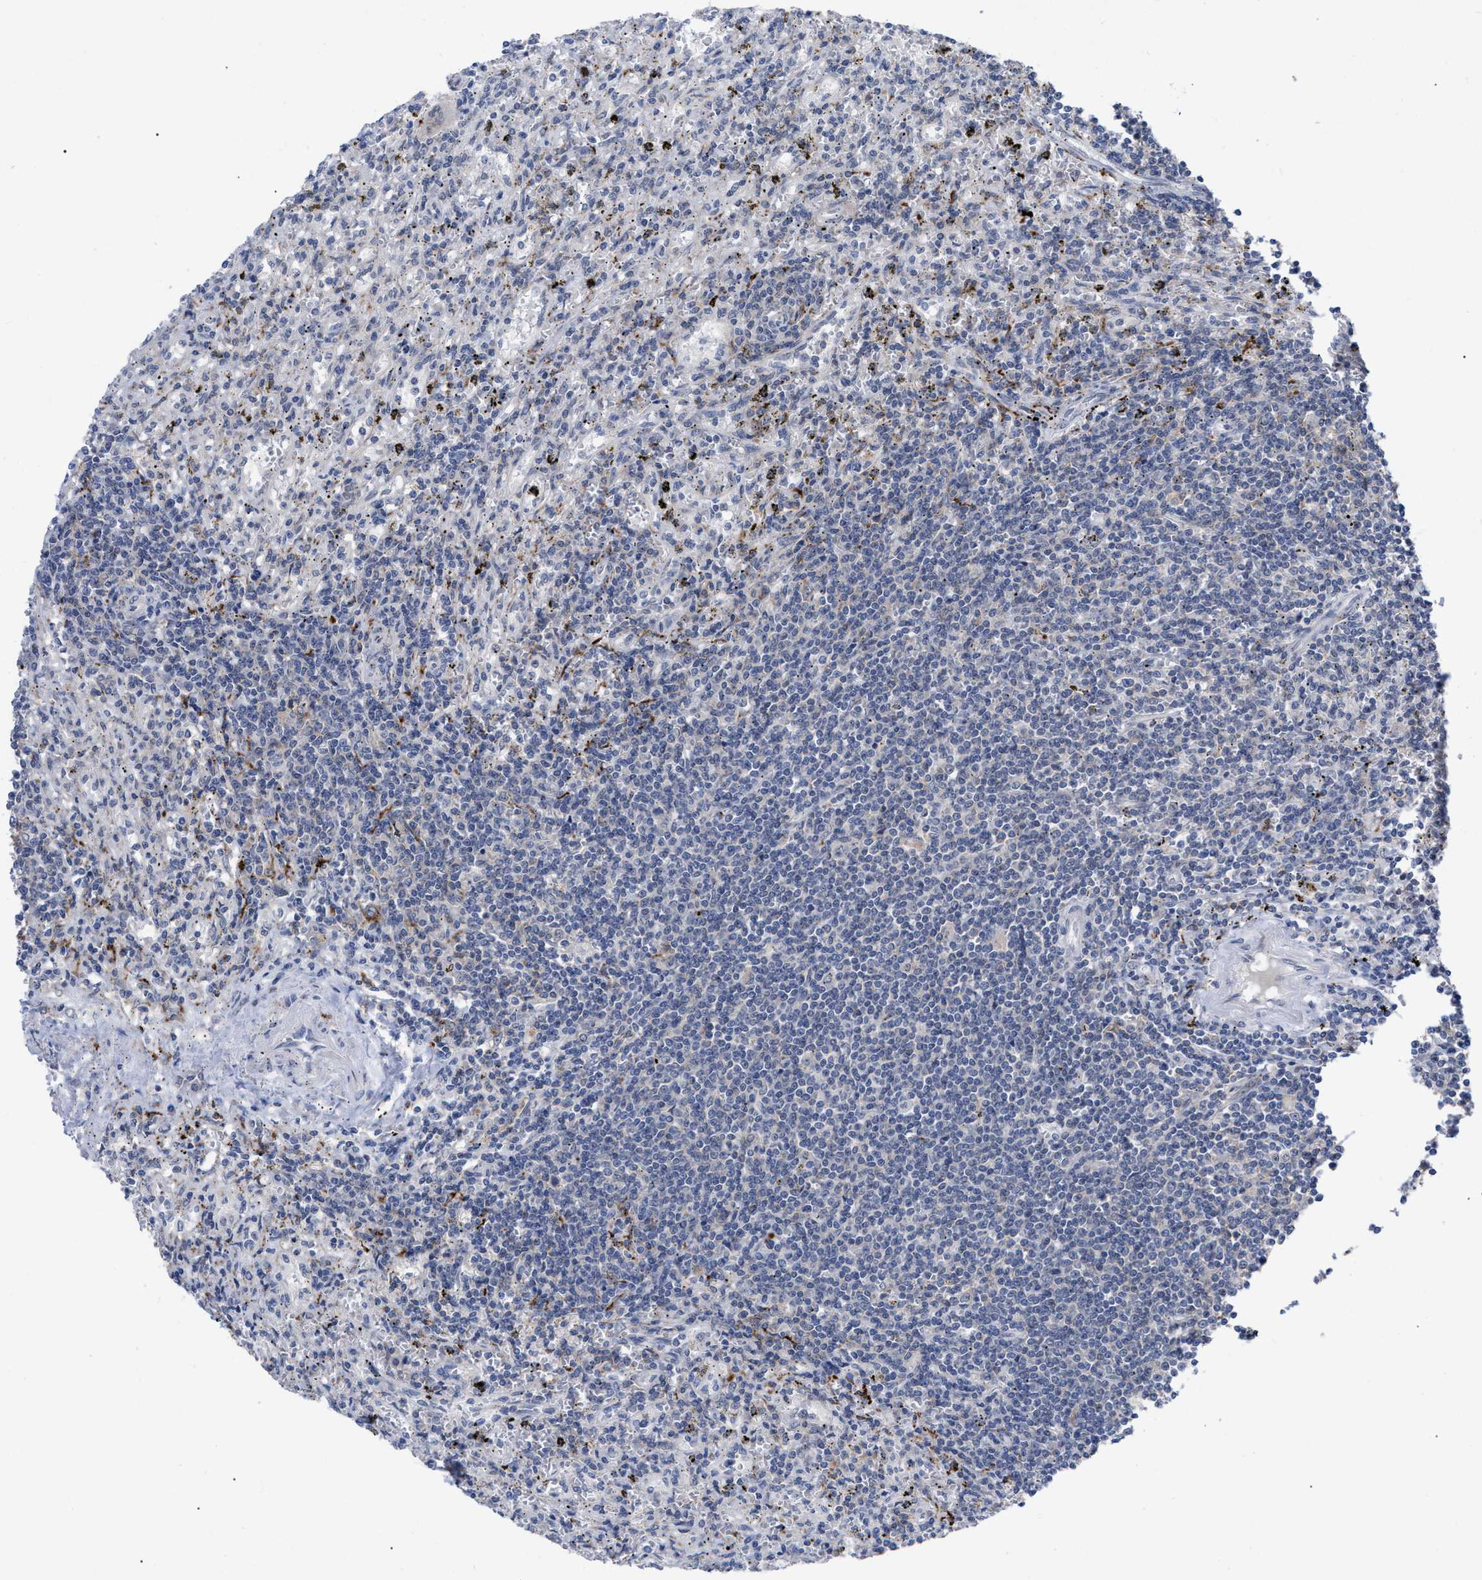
{"staining": {"intensity": "negative", "quantity": "none", "location": "none"}, "tissue": "lymphoma", "cell_type": "Tumor cells", "image_type": "cancer", "snomed": [{"axis": "morphology", "description": "Malignant lymphoma, non-Hodgkin's type, Low grade"}, {"axis": "topography", "description": "Spleen"}], "caption": "Tumor cells are negative for protein expression in human lymphoma.", "gene": "UPF1", "patient": {"sex": "male", "age": 76}}